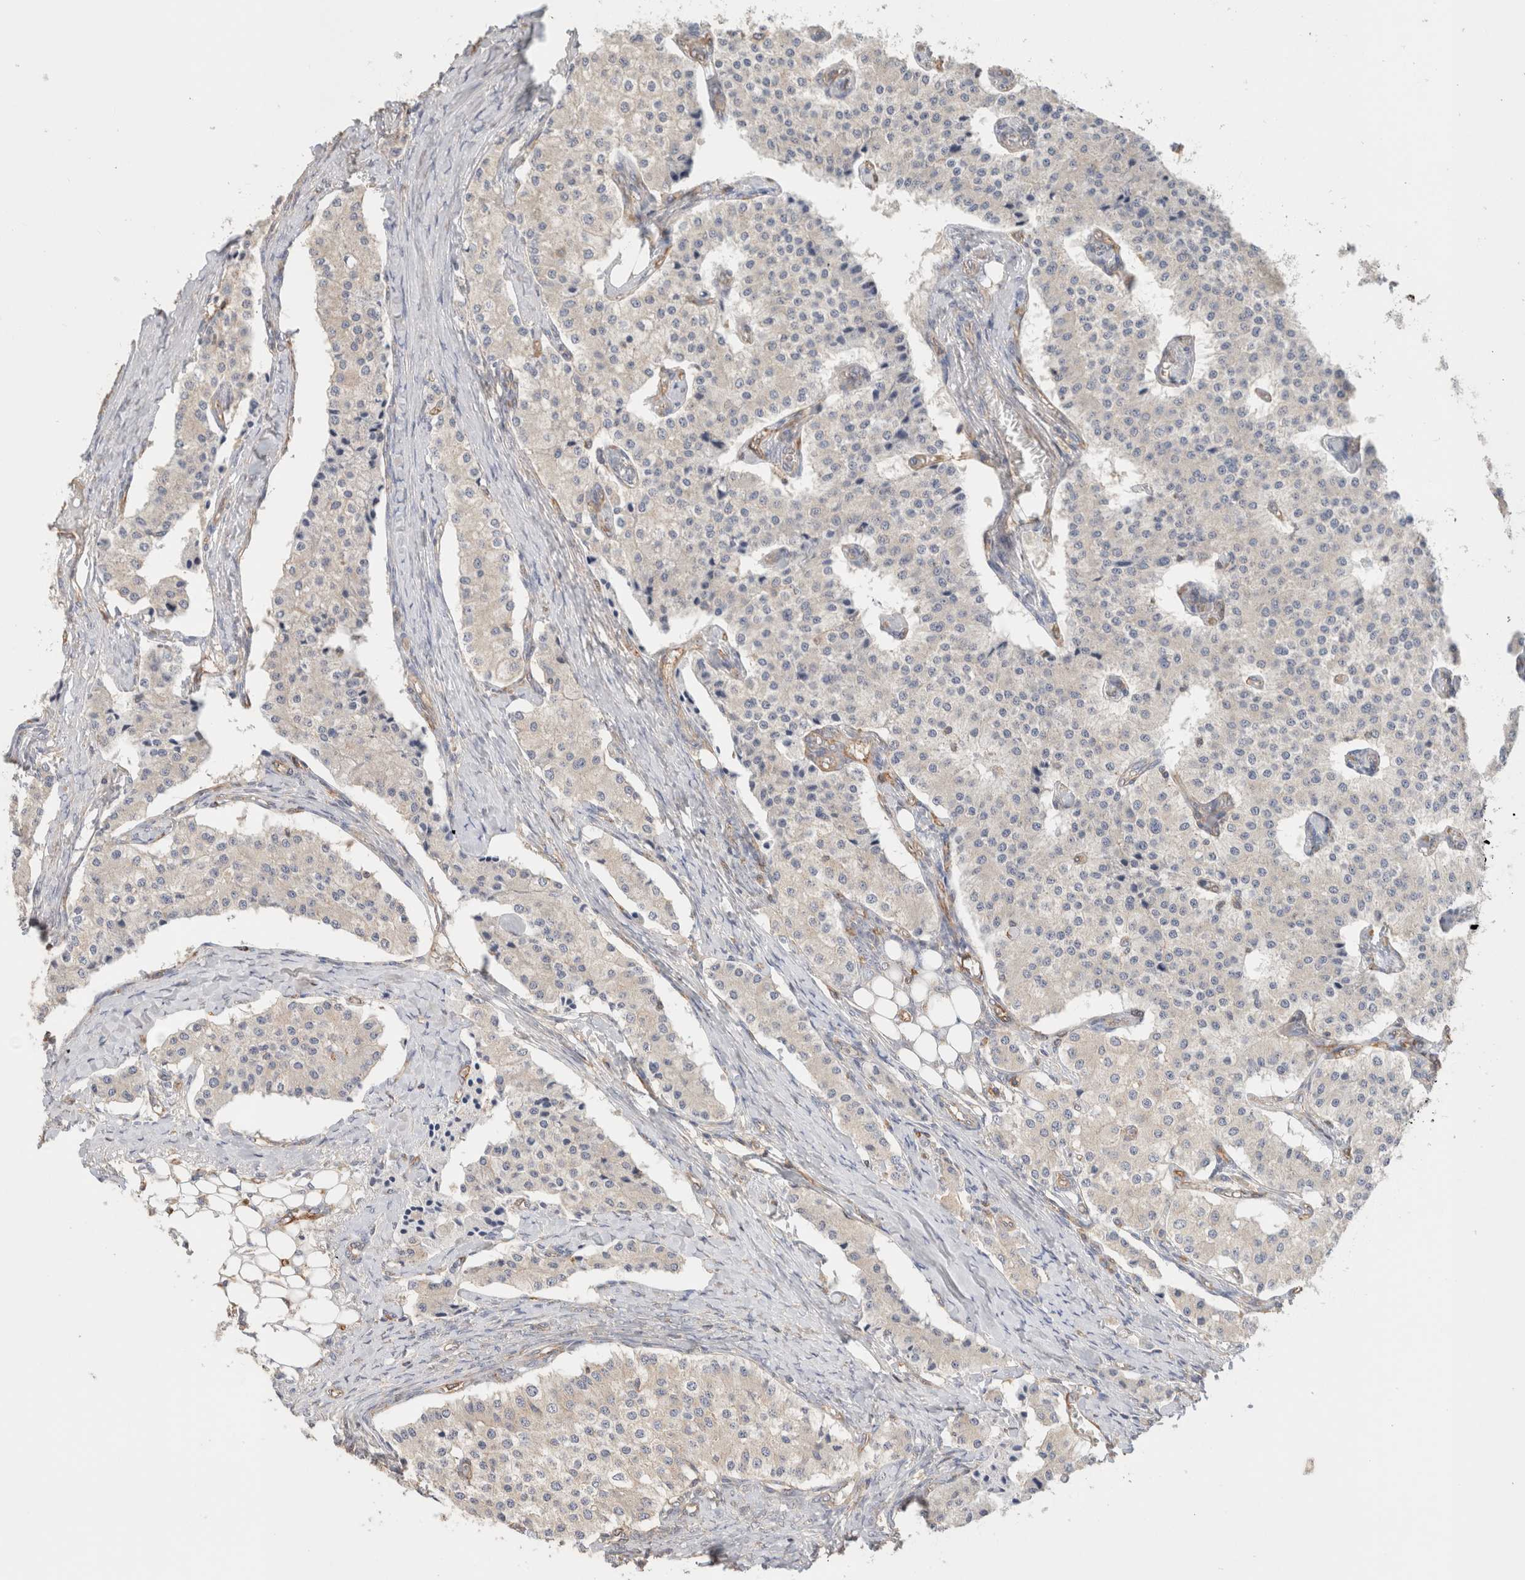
{"staining": {"intensity": "negative", "quantity": "none", "location": "none"}, "tissue": "carcinoid", "cell_type": "Tumor cells", "image_type": "cancer", "snomed": [{"axis": "morphology", "description": "Carcinoid, malignant, NOS"}, {"axis": "topography", "description": "Colon"}], "caption": "Histopathology image shows no significant protein expression in tumor cells of carcinoid.", "gene": "CFAP418", "patient": {"sex": "female", "age": 52}}